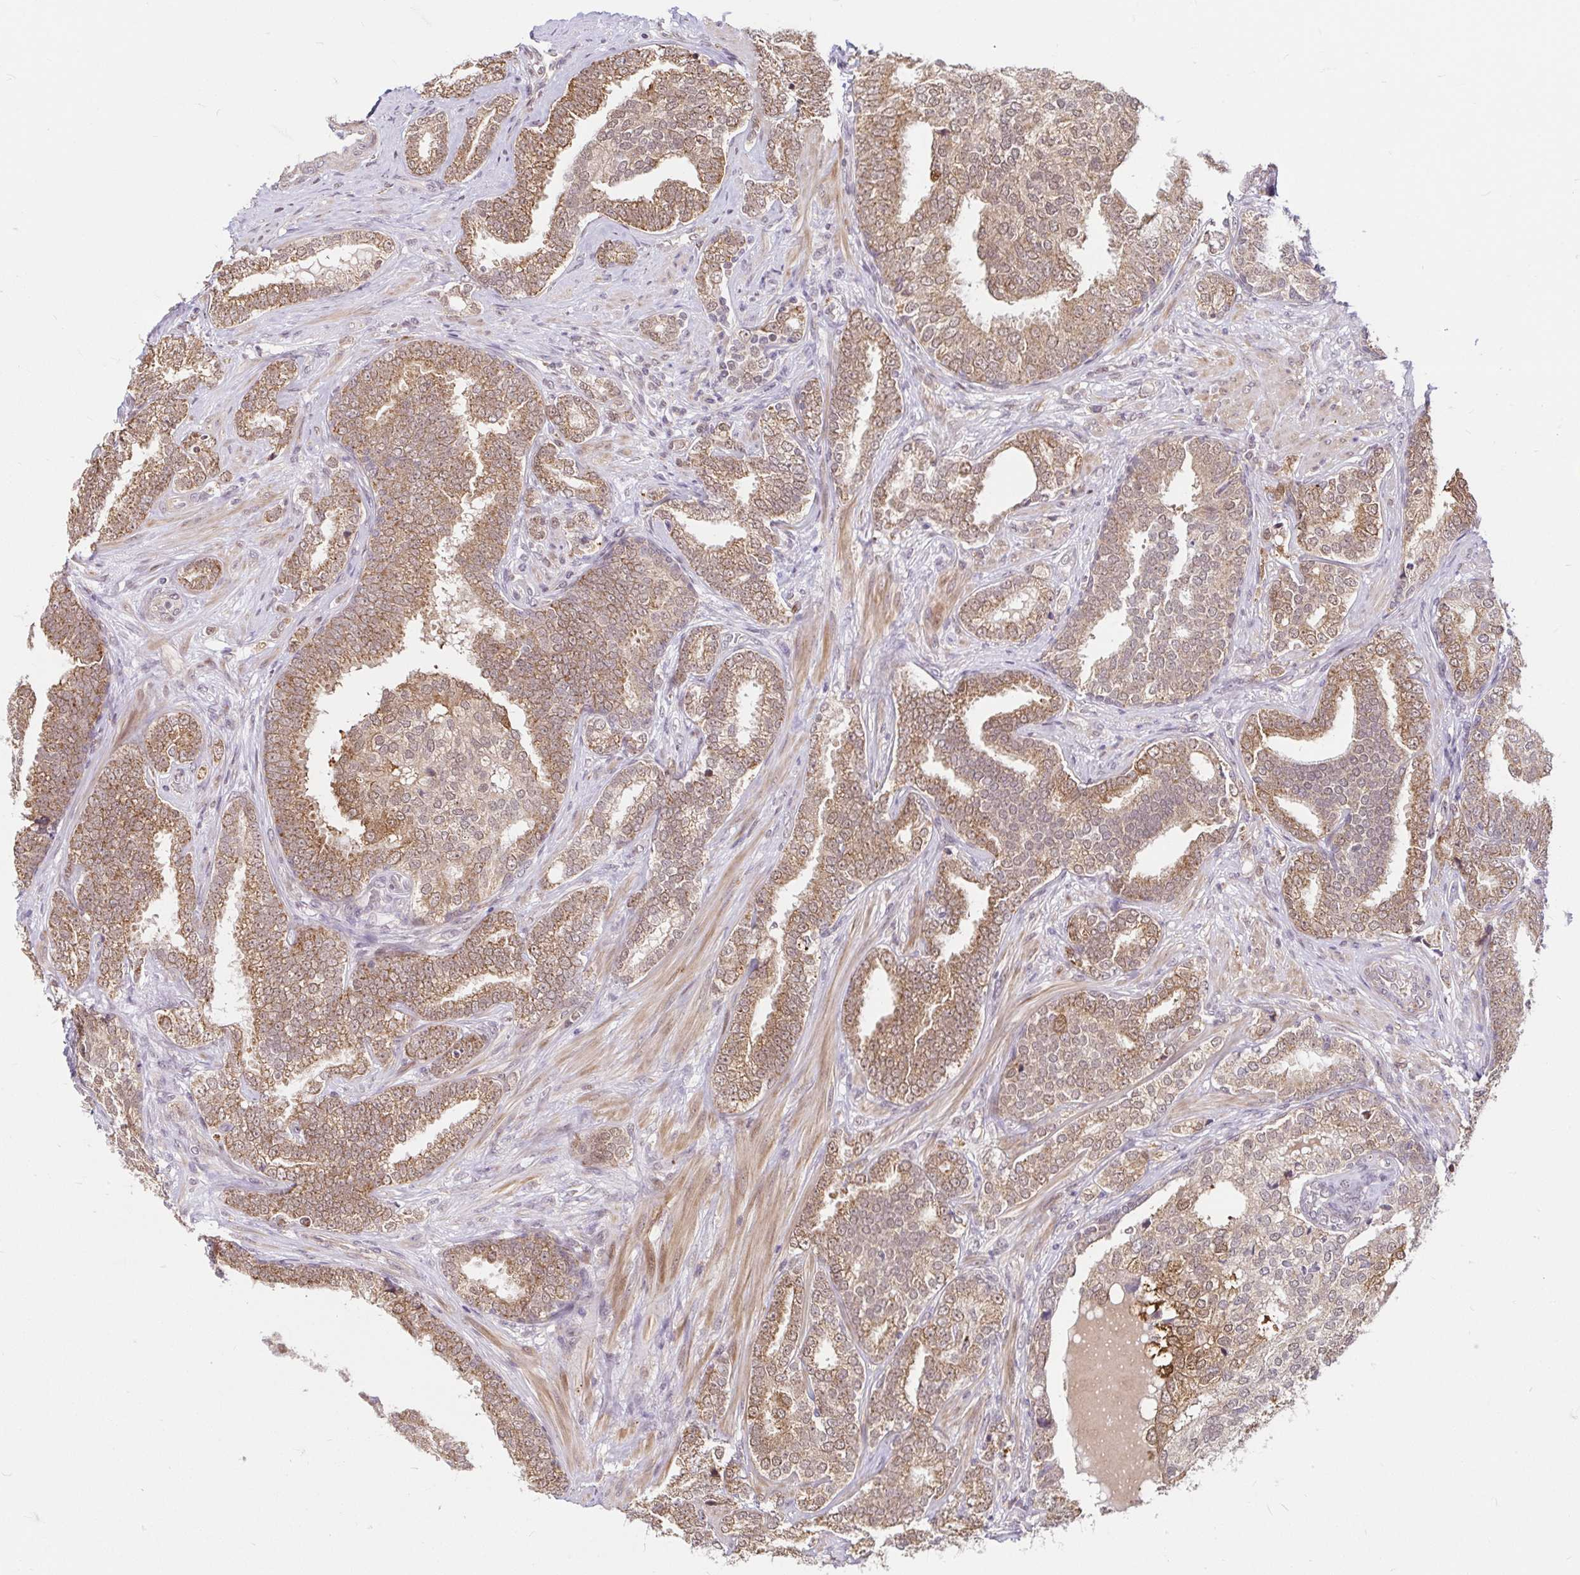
{"staining": {"intensity": "moderate", "quantity": ">75%", "location": "cytoplasmic/membranous"}, "tissue": "prostate cancer", "cell_type": "Tumor cells", "image_type": "cancer", "snomed": [{"axis": "morphology", "description": "Adenocarcinoma, High grade"}, {"axis": "topography", "description": "Prostate"}], "caption": "DAB immunohistochemical staining of prostate adenocarcinoma (high-grade) reveals moderate cytoplasmic/membranous protein expression in about >75% of tumor cells.", "gene": "TIMM50", "patient": {"sex": "male", "age": 72}}